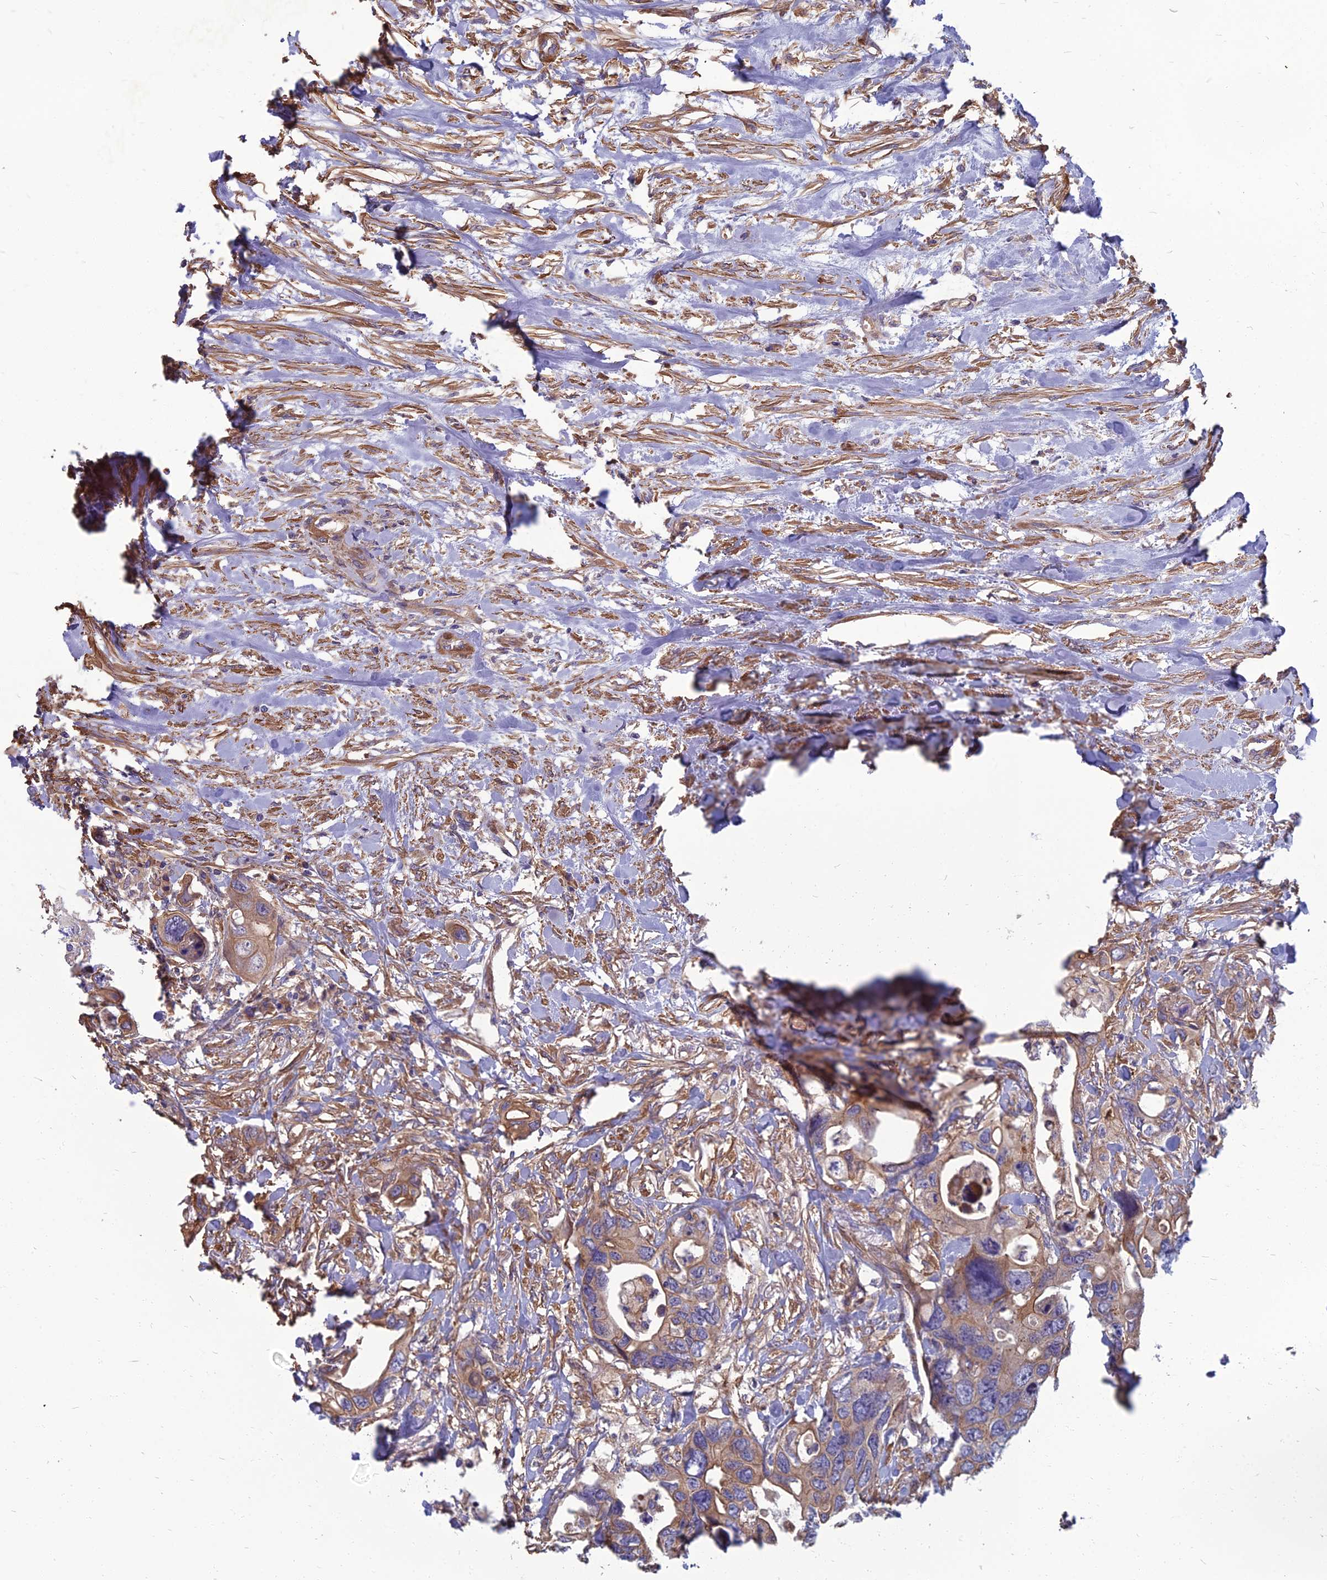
{"staining": {"intensity": "moderate", "quantity": ">75%", "location": "cytoplasmic/membranous"}, "tissue": "colorectal cancer", "cell_type": "Tumor cells", "image_type": "cancer", "snomed": [{"axis": "morphology", "description": "Adenocarcinoma, NOS"}, {"axis": "topography", "description": "Rectum"}], "caption": "This micrograph reveals colorectal cancer stained with IHC to label a protein in brown. The cytoplasmic/membranous of tumor cells show moderate positivity for the protein. Nuclei are counter-stained blue.", "gene": "WDR24", "patient": {"sex": "male", "age": 57}}